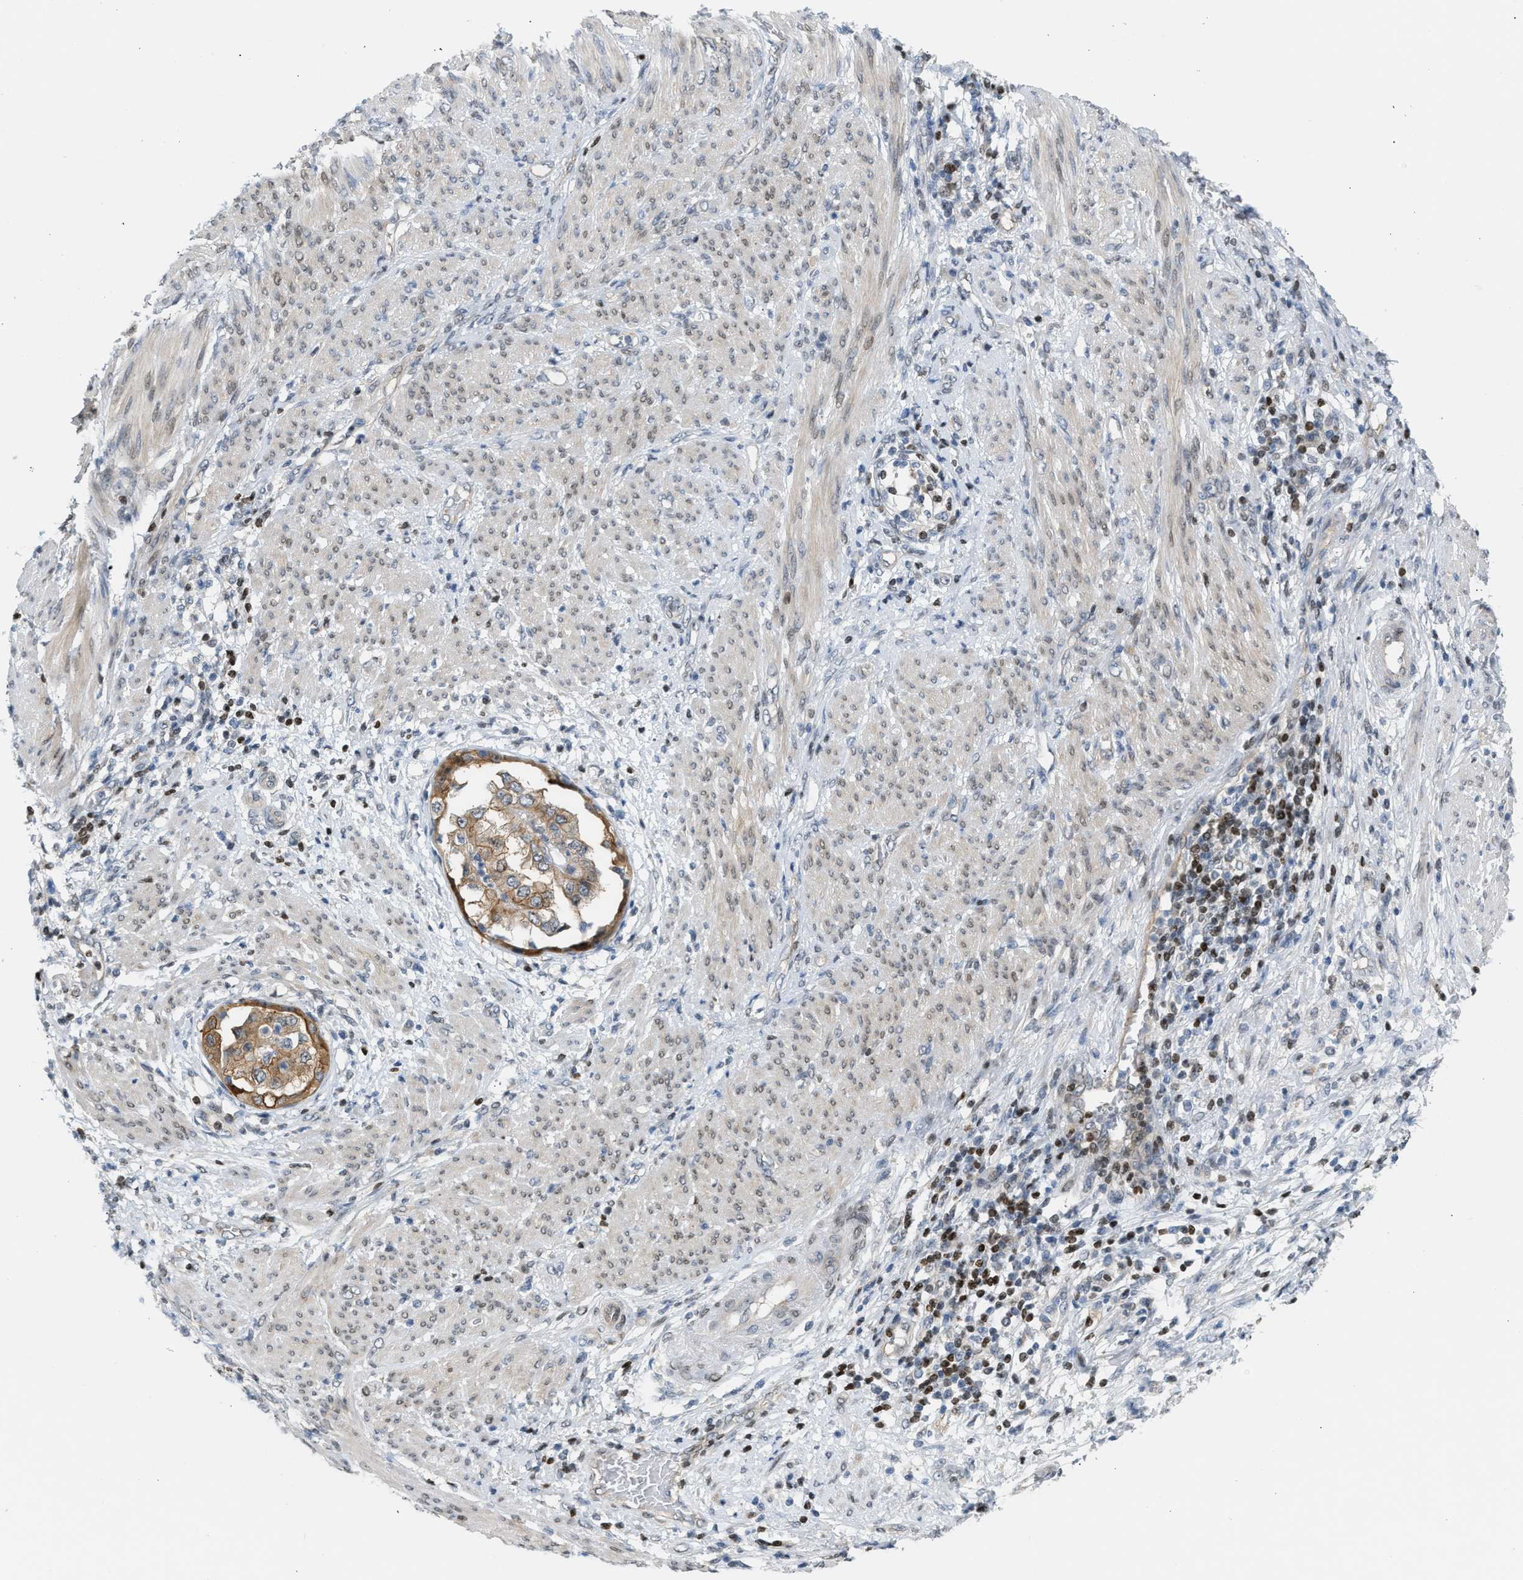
{"staining": {"intensity": "moderate", "quantity": ">75%", "location": "cytoplasmic/membranous"}, "tissue": "endometrial cancer", "cell_type": "Tumor cells", "image_type": "cancer", "snomed": [{"axis": "morphology", "description": "Adenocarcinoma, NOS"}, {"axis": "topography", "description": "Endometrium"}], "caption": "Brown immunohistochemical staining in endometrial adenocarcinoma exhibits moderate cytoplasmic/membranous expression in approximately >75% of tumor cells.", "gene": "NPS", "patient": {"sex": "female", "age": 85}}